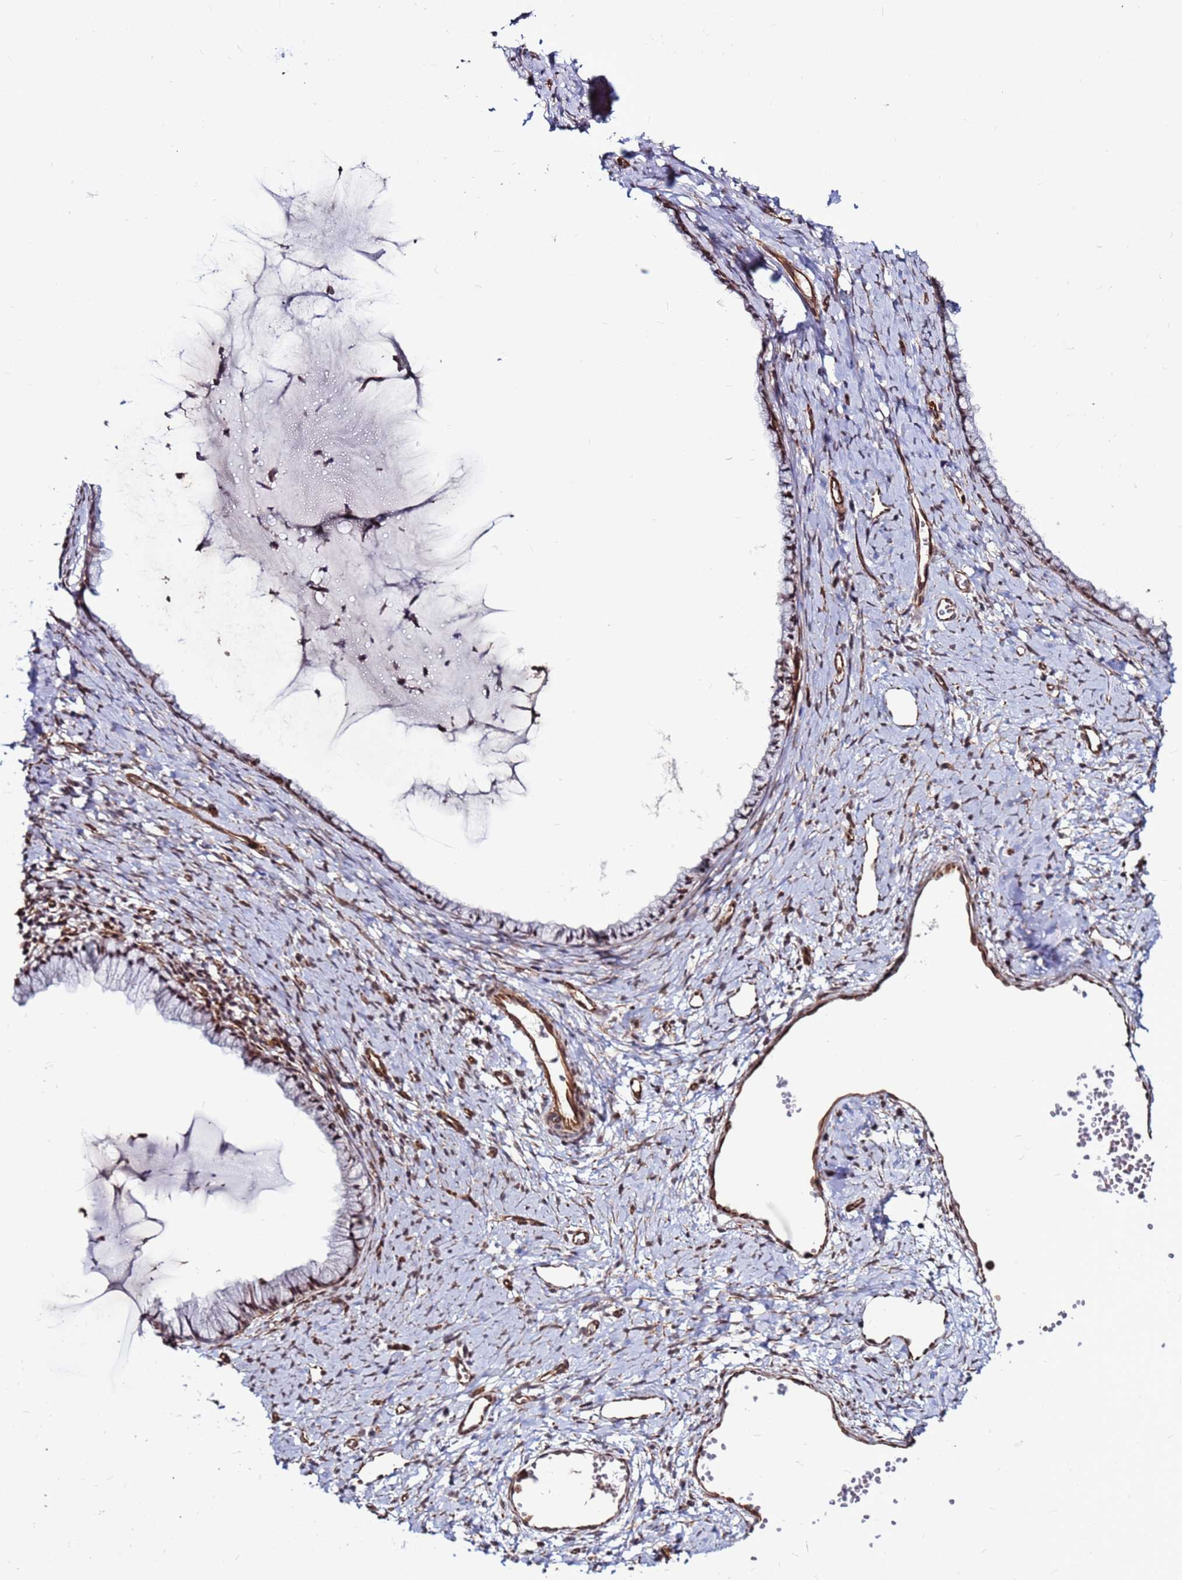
{"staining": {"intensity": "moderate", "quantity": "<25%", "location": "nuclear"}, "tissue": "cervix", "cell_type": "Glandular cells", "image_type": "normal", "snomed": [{"axis": "morphology", "description": "Normal tissue, NOS"}, {"axis": "topography", "description": "Cervix"}], "caption": "Unremarkable cervix exhibits moderate nuclear staining in about <25% of glandular cells, visualized by immunohistochemistry.", "gene": "CLK3", "patient": {"sex": "female", "age": 40}}